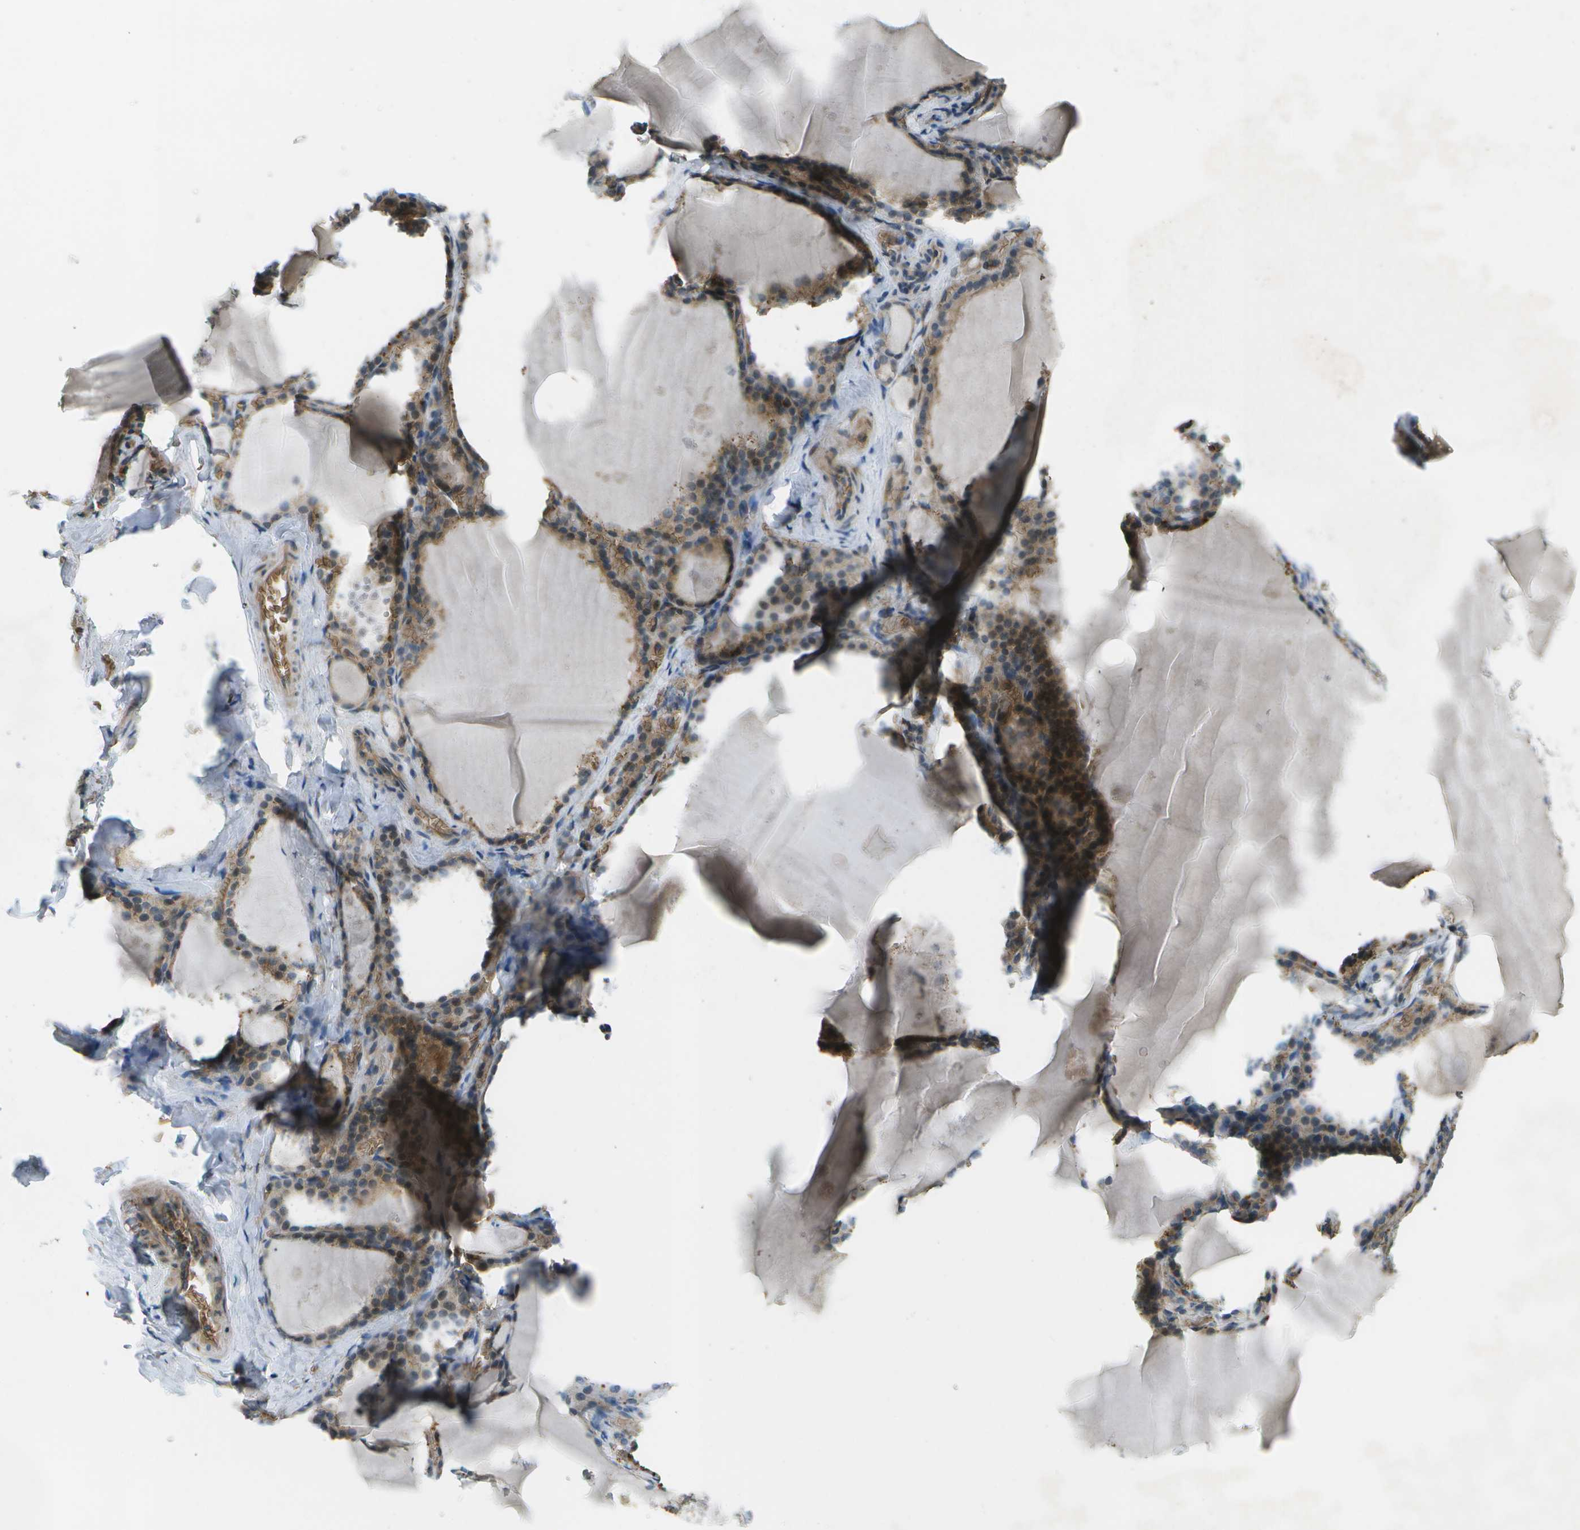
{"staining": {"intensity": "weak", "quantity": "25%-75%", "location": "cytoplasmic/membranous"}, "tissue": "thyroid gland", "cell_type": "Glandular cells", "image_type": "normal", "snomed": [{"axis": "morphology", "description": "Normal tissue, NOS"}, {"axis": "topography", "description": "Thyroid gland"}], "caption": "About 25%-75% of glandular cells in unremarkable human thyroid gland exhibit weak cytoplasmic/membranous protein staining as visualized by brown immunohistochemical staining.", "gene": "CTIF", "patient": {"sex": "male", "age": 56}}